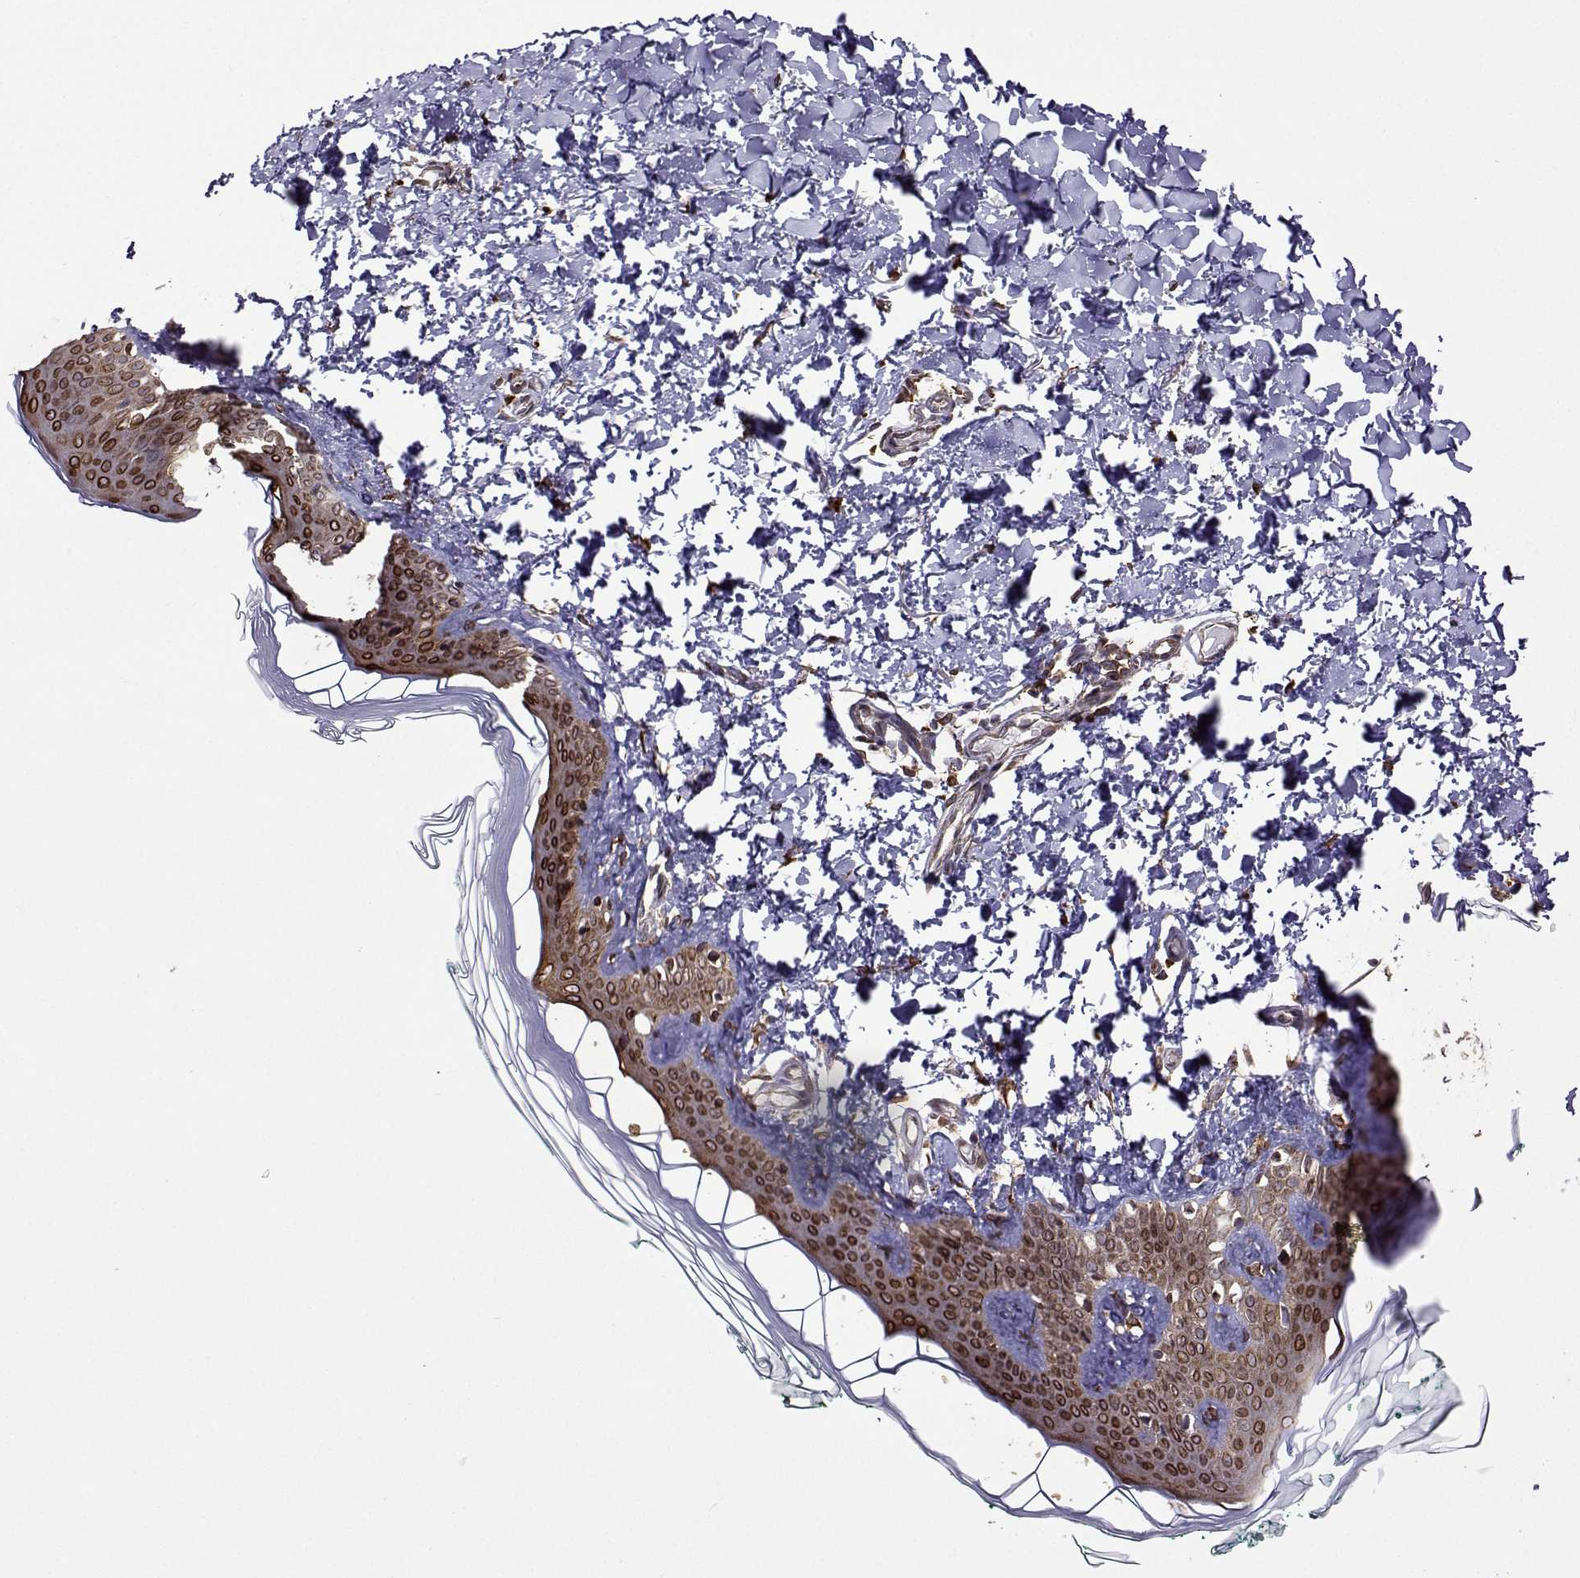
{"staining": {"intensity": "negative", "quantity": "none", "location": "none"}, "tissue": "skin", "cell_type": "Fibroblasts", "image_type": "normal", "snomed": [{"axis": "morphology", "description": "Normal tissue, NOS"}, {"axis": "topography", "description": "Skin"}, {"axis": "topography", "description": "Peripheral nerve tissue"}], "caption": "This histopathology image is of benign skin stained with IHC to label a protein in brown with the nuclei are counter-stained blue. There is no expression in fibroblasts.", "gene": "PGRMC2", "patient": {"sex": "female", "age": 45}}